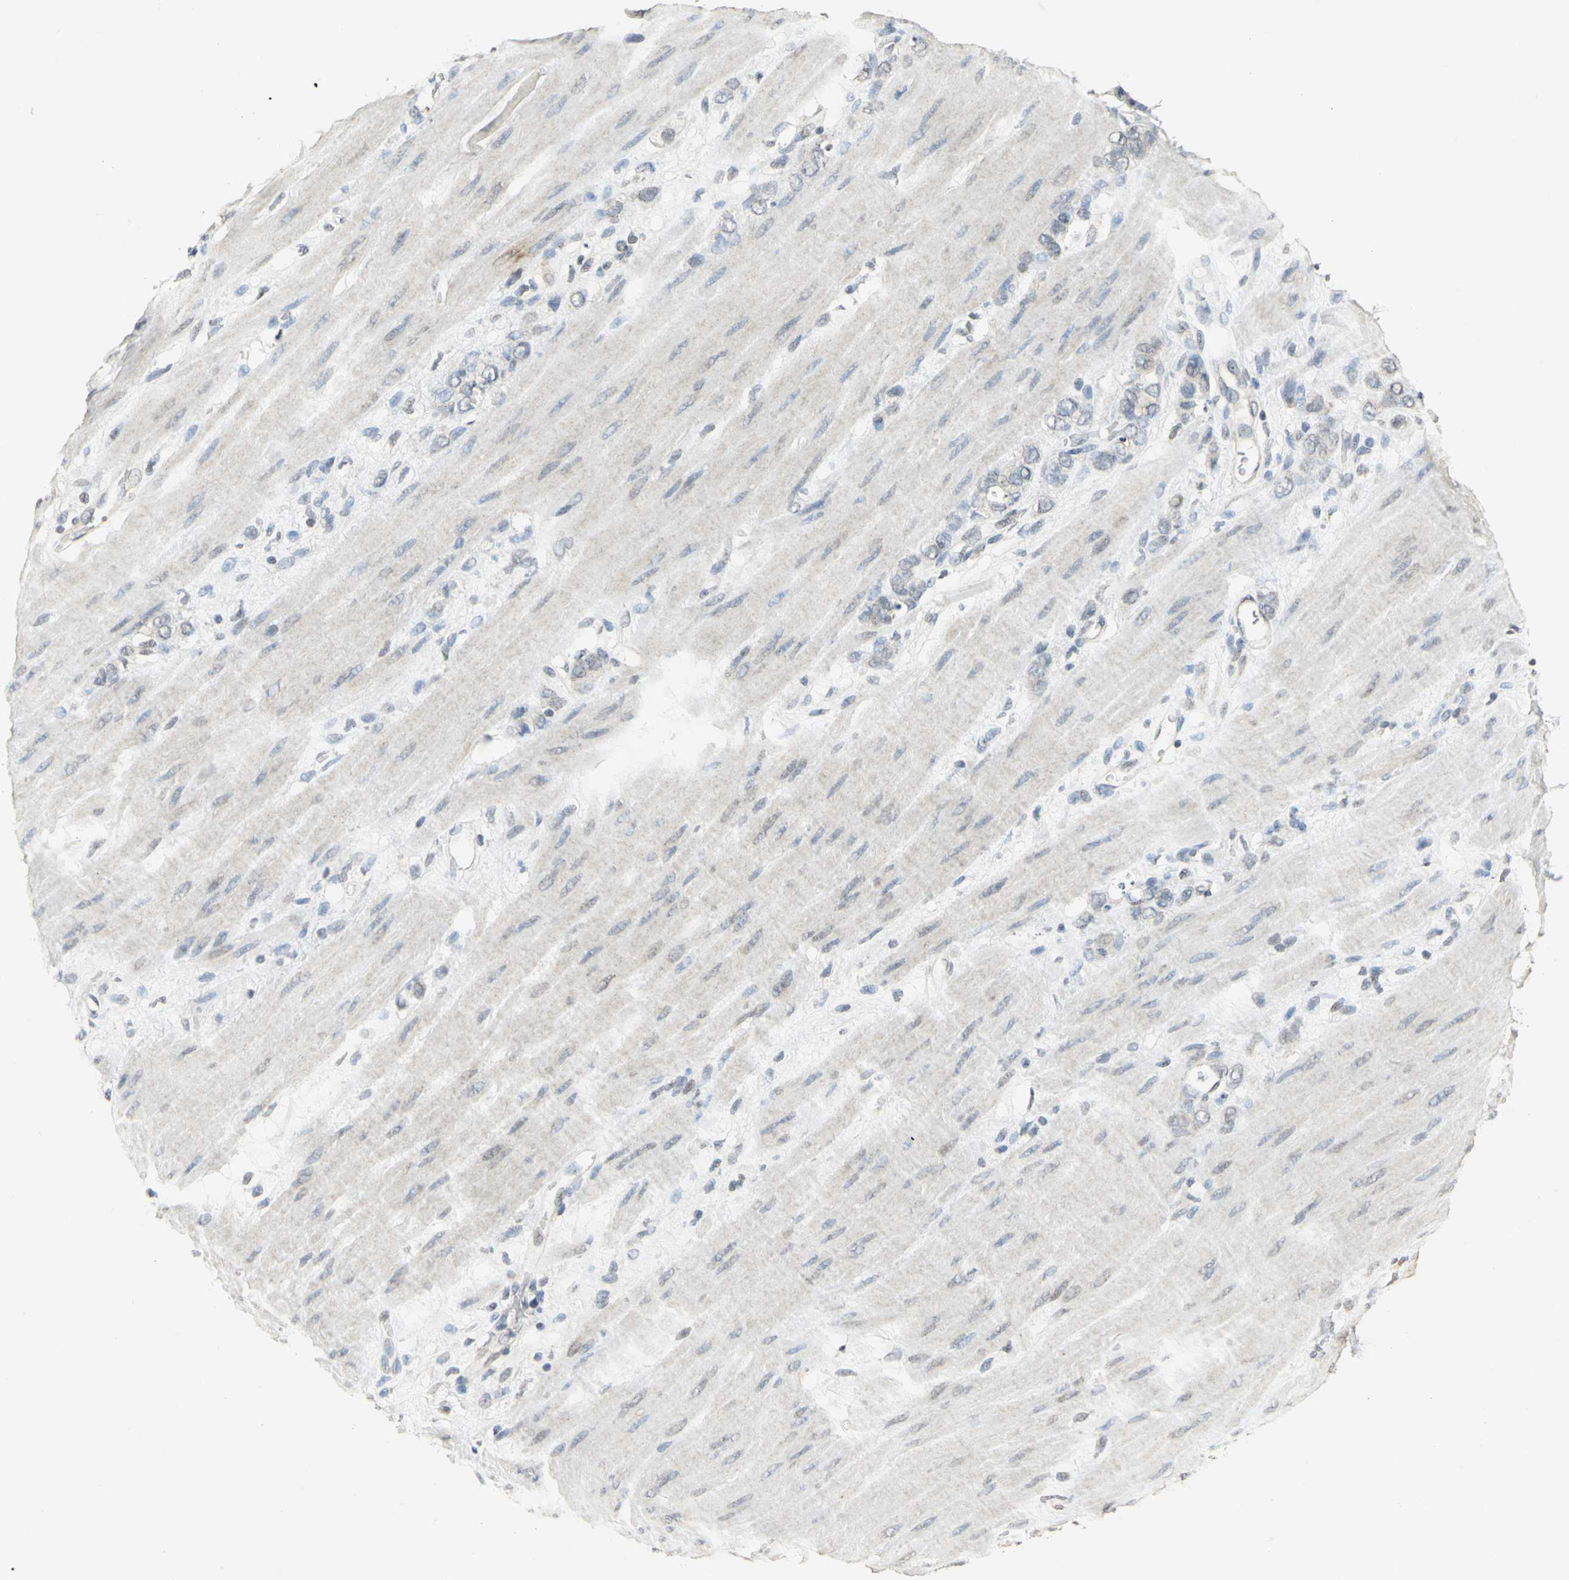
{"staining": {"intensity": "negative", "quantity": "none", "location": "none"}, "tissue": "stomach cancer", "cell_type": "Tumor cells", "image_type": "cancer", "snomed": [{"axis": "morphology", "description": "Adenocarcinoma, NOS"}, {"axis": "topography", "description": "Stomach"}], "caption": "High power microscopy histopathology image of an immunohistochemistry (IHC) photomicrograph of stomach adenocarcinoma, revealing no significant expression in tumor cells. (Brightfield microscopy of DAB (3,3'-diaminobenzidine) immunohistochemistry (IHC) at high magnification).", "gene": "DNAJB6", "patient": {"sex": "male", "age": 82}}